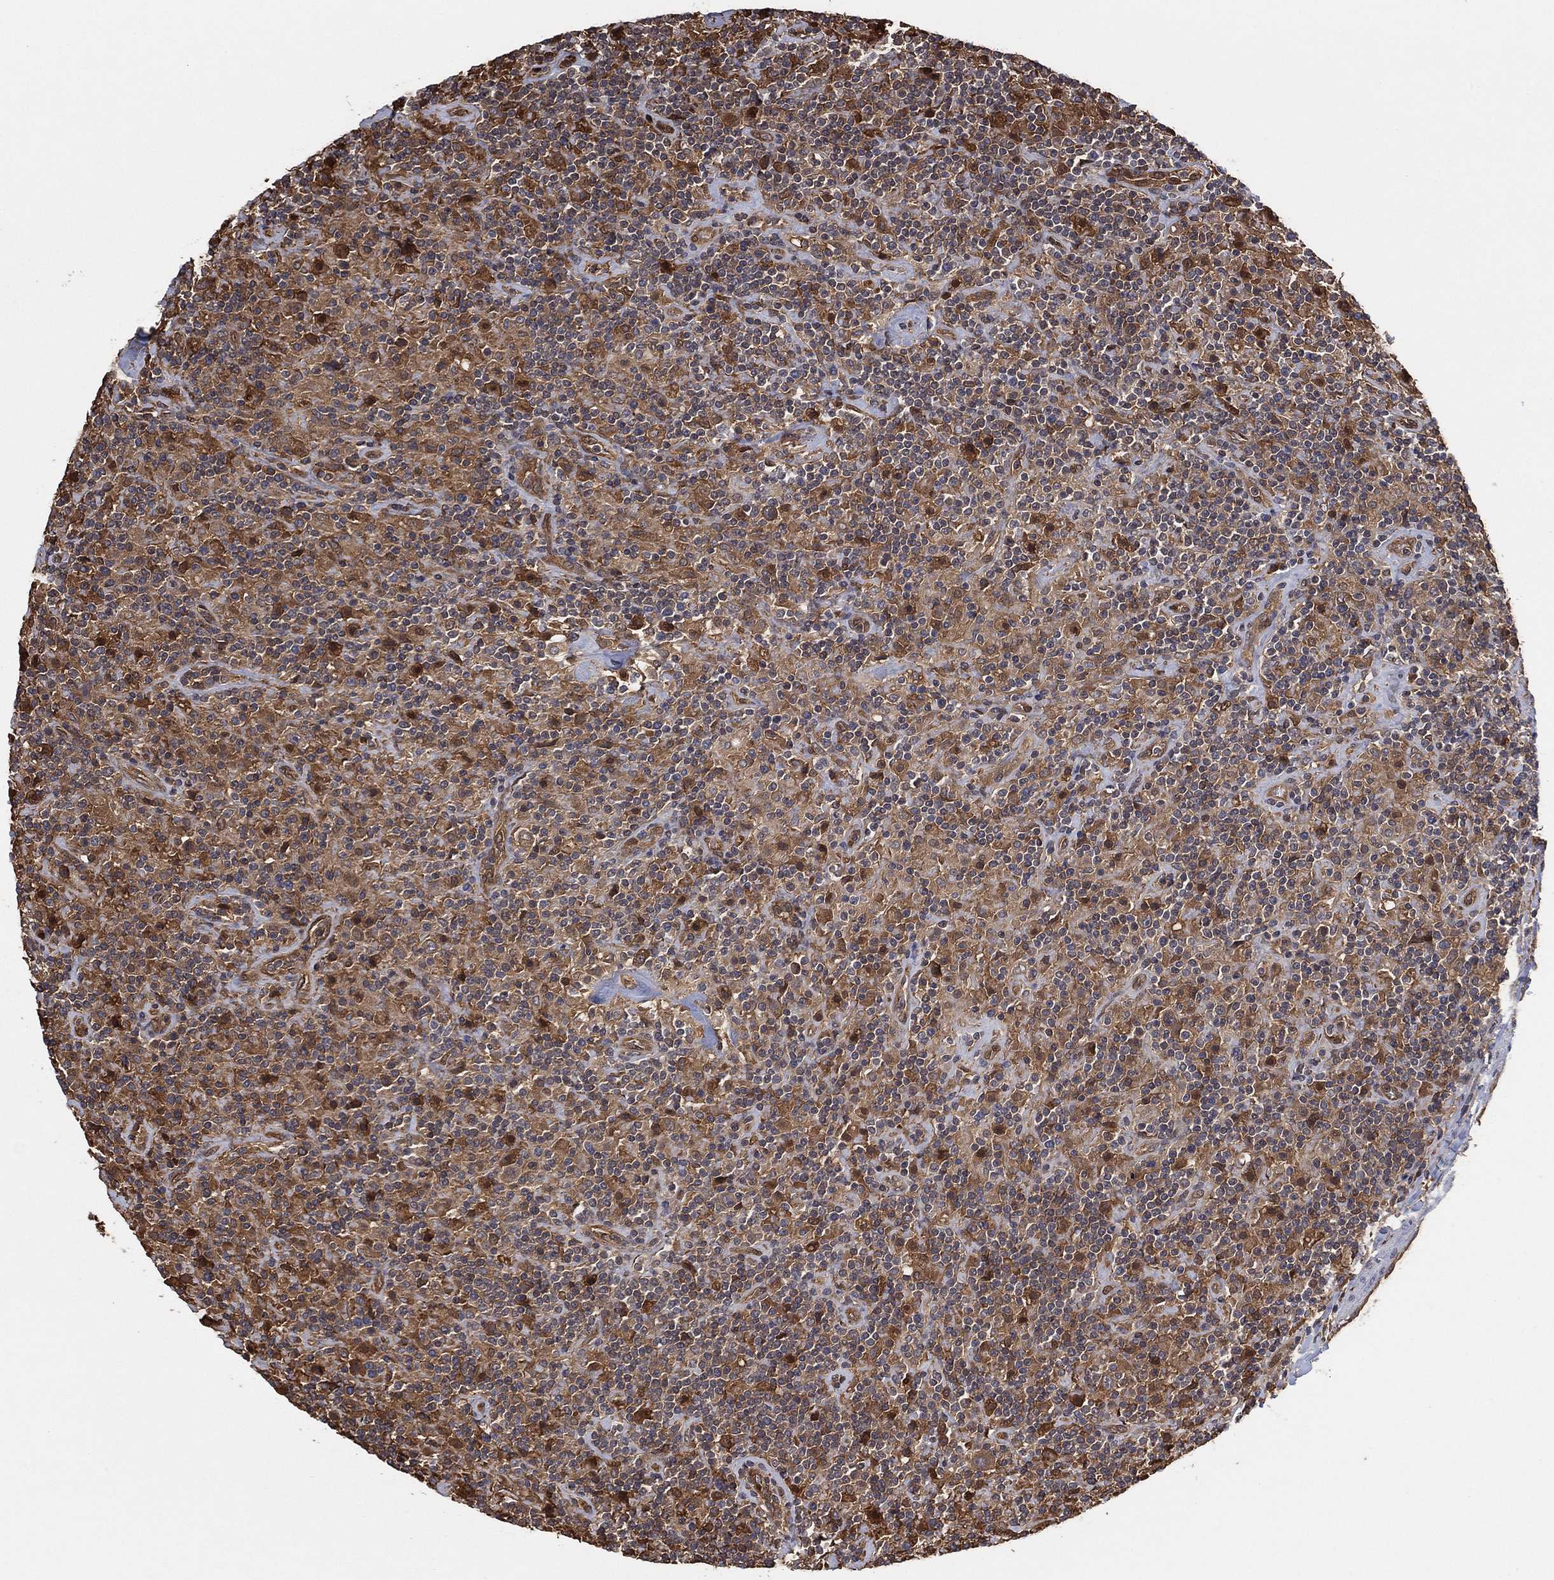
{"staining": {"intensity": "moderate", "quantity": "<25%", "location": "cytoplasmic/membranous"}, "tissue": "lymphoma", "cell_type": "Tumor cells", "image_type": "cancer", "snomed": [{"axis": "morphology", "description": "Hodgkin's disease, NOS"}, {"axis": "topography", "description": "Lymph node"}], "caption": "Moderate cytoplasmic/membranous expression for a protein is identified in approximately <25% of tumor cells of lymphoma using immunohistochemistry.", "gene": "PSMG4", "patient": {"sex": "male", "age": 70}}